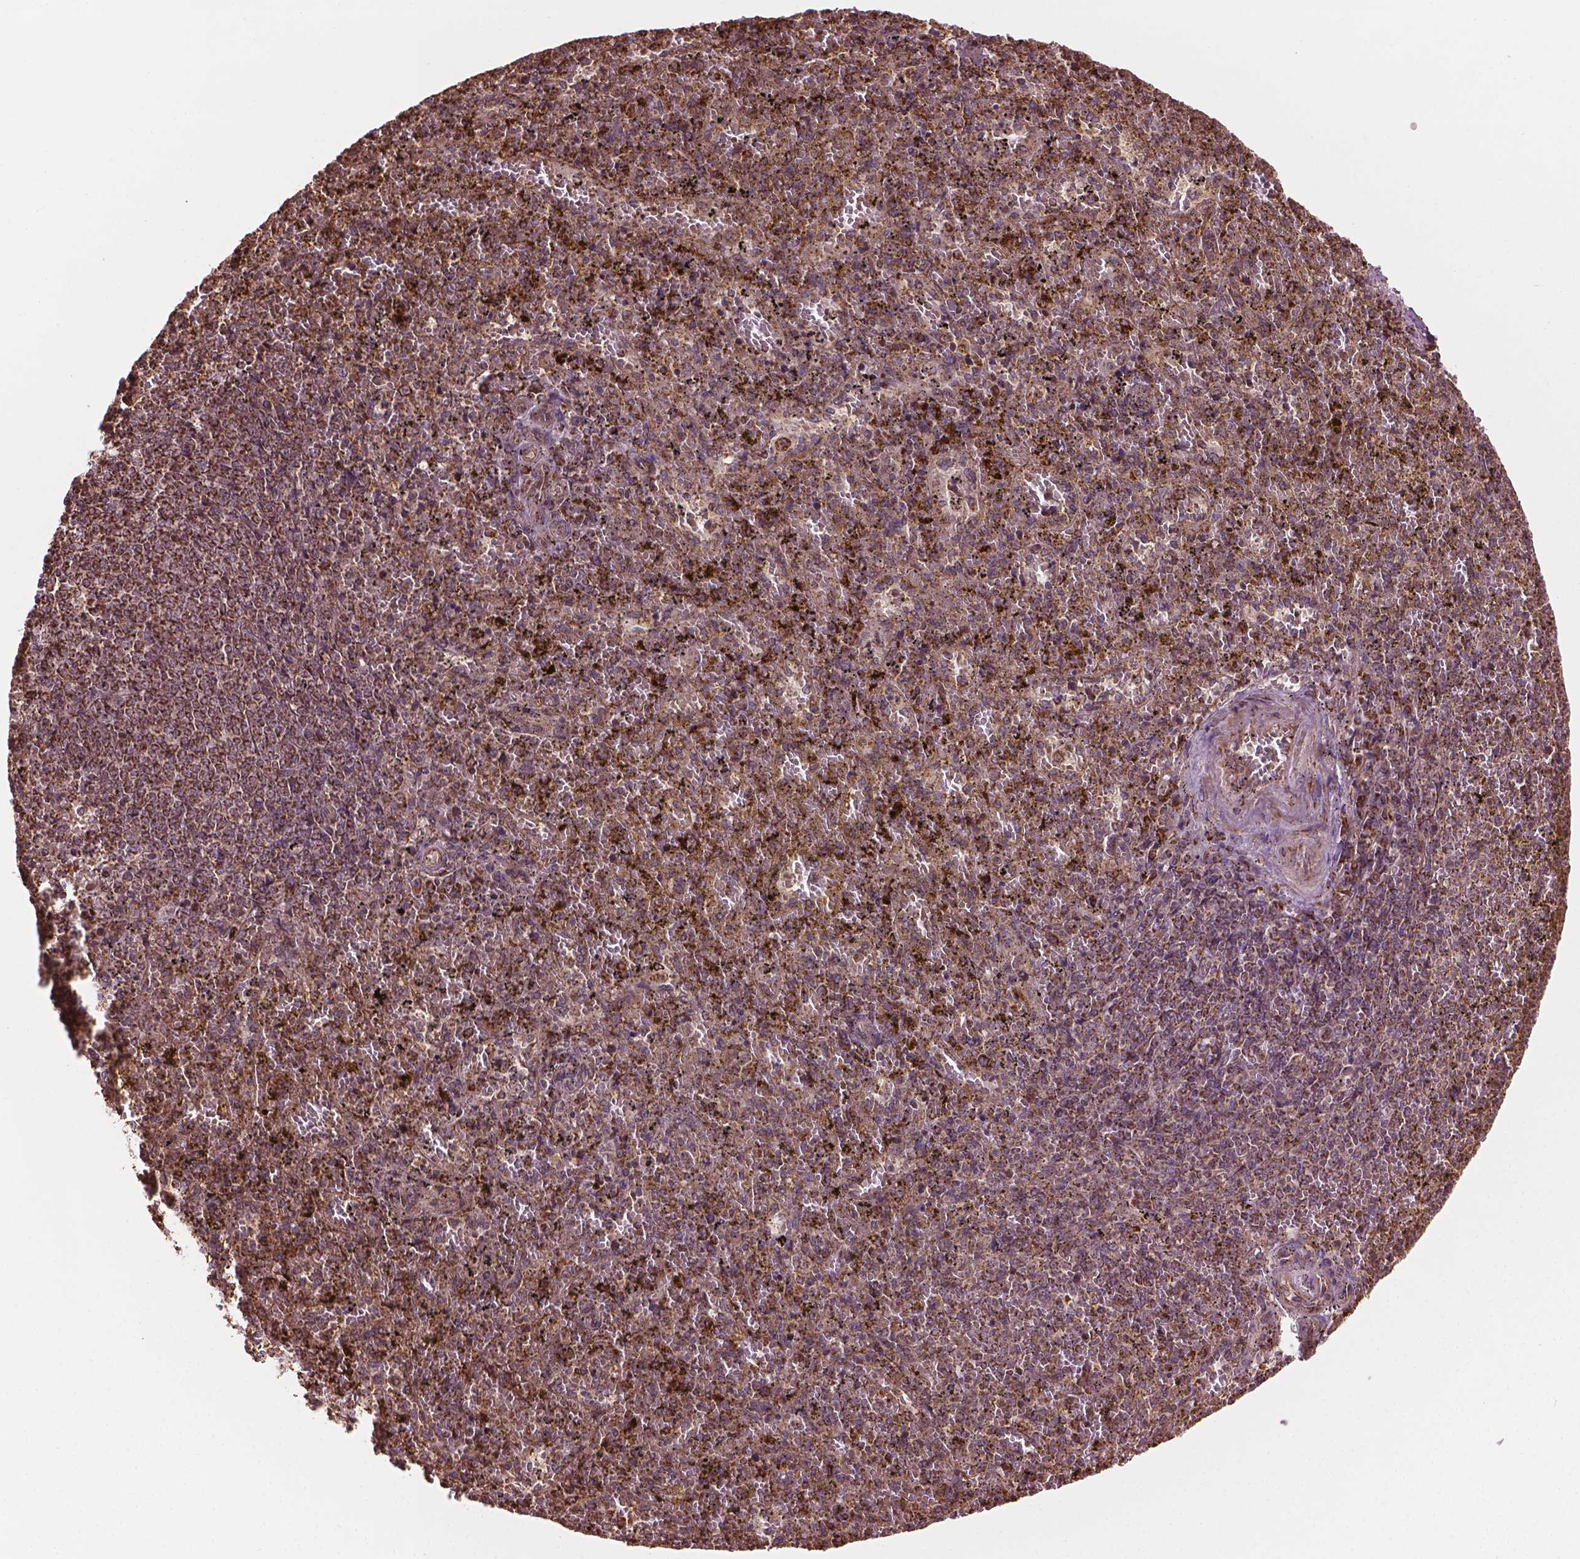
{"staining": {"intensity": "moderate", "quantity": "25%-75%", "location": "cytoplasmic/membranous"}, "tissue": "spleen", "cell_type": "Cells in red pulp", "image_type": "normal", "snomed": [{"axis": "morphology", "description": "Normal tissue, NOS"}, {"axis": "topography", "description": "Spleen"}], "caption": "High-power microscopy captured an IHC micrograph of unremarkable spleen, revealing moderate cytoplasmic/membranous positivity in about 25%-75% of cells in red pulp. Using DAB (brown) and hematoxylin (blue) stains, captured at high magnification using brightfield microscopy.", "gene": "HS3ST3A1", "patient": {"sex": "female", "age": 50}}